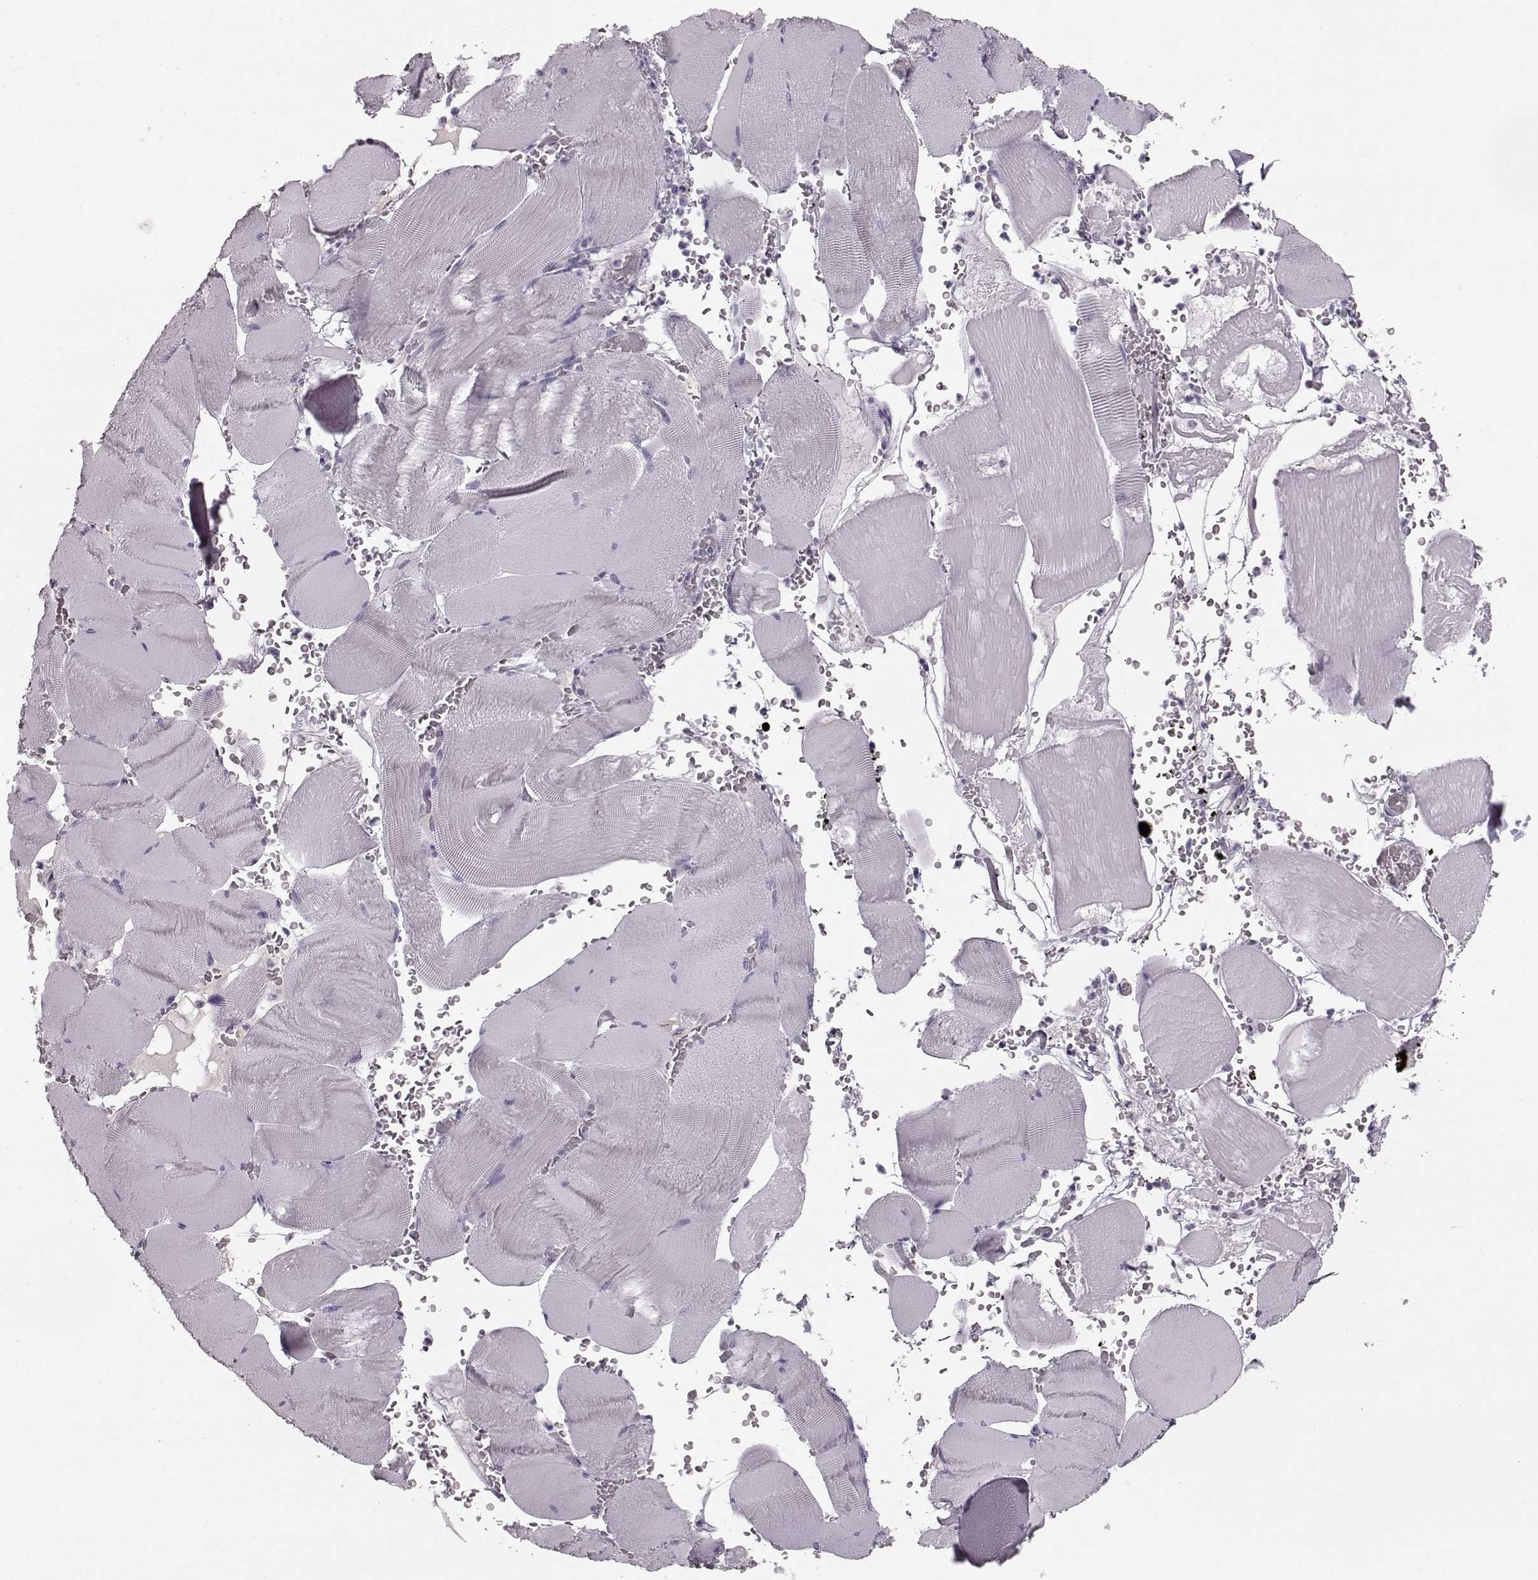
{"staining": {"intensity": "negative", "quantity": "none", "location": "none"}, "tissue": "skeletal muscle", "cell_type": "Myocytes", "image_type": "normal", "snomed": [{"axis": "morphology", "description": "Normal tissue, NOS"}, {"axis": "topography", "description": "Skeletal muscle"}], "caption": "This is a photomicrograph of immunohistochemistry (IHC) staining of unremarkable skeletal muscle, which shows no positivity in myocytes.", "gene": "CCL19", "patient": {"sex": "male", "age": 56}}